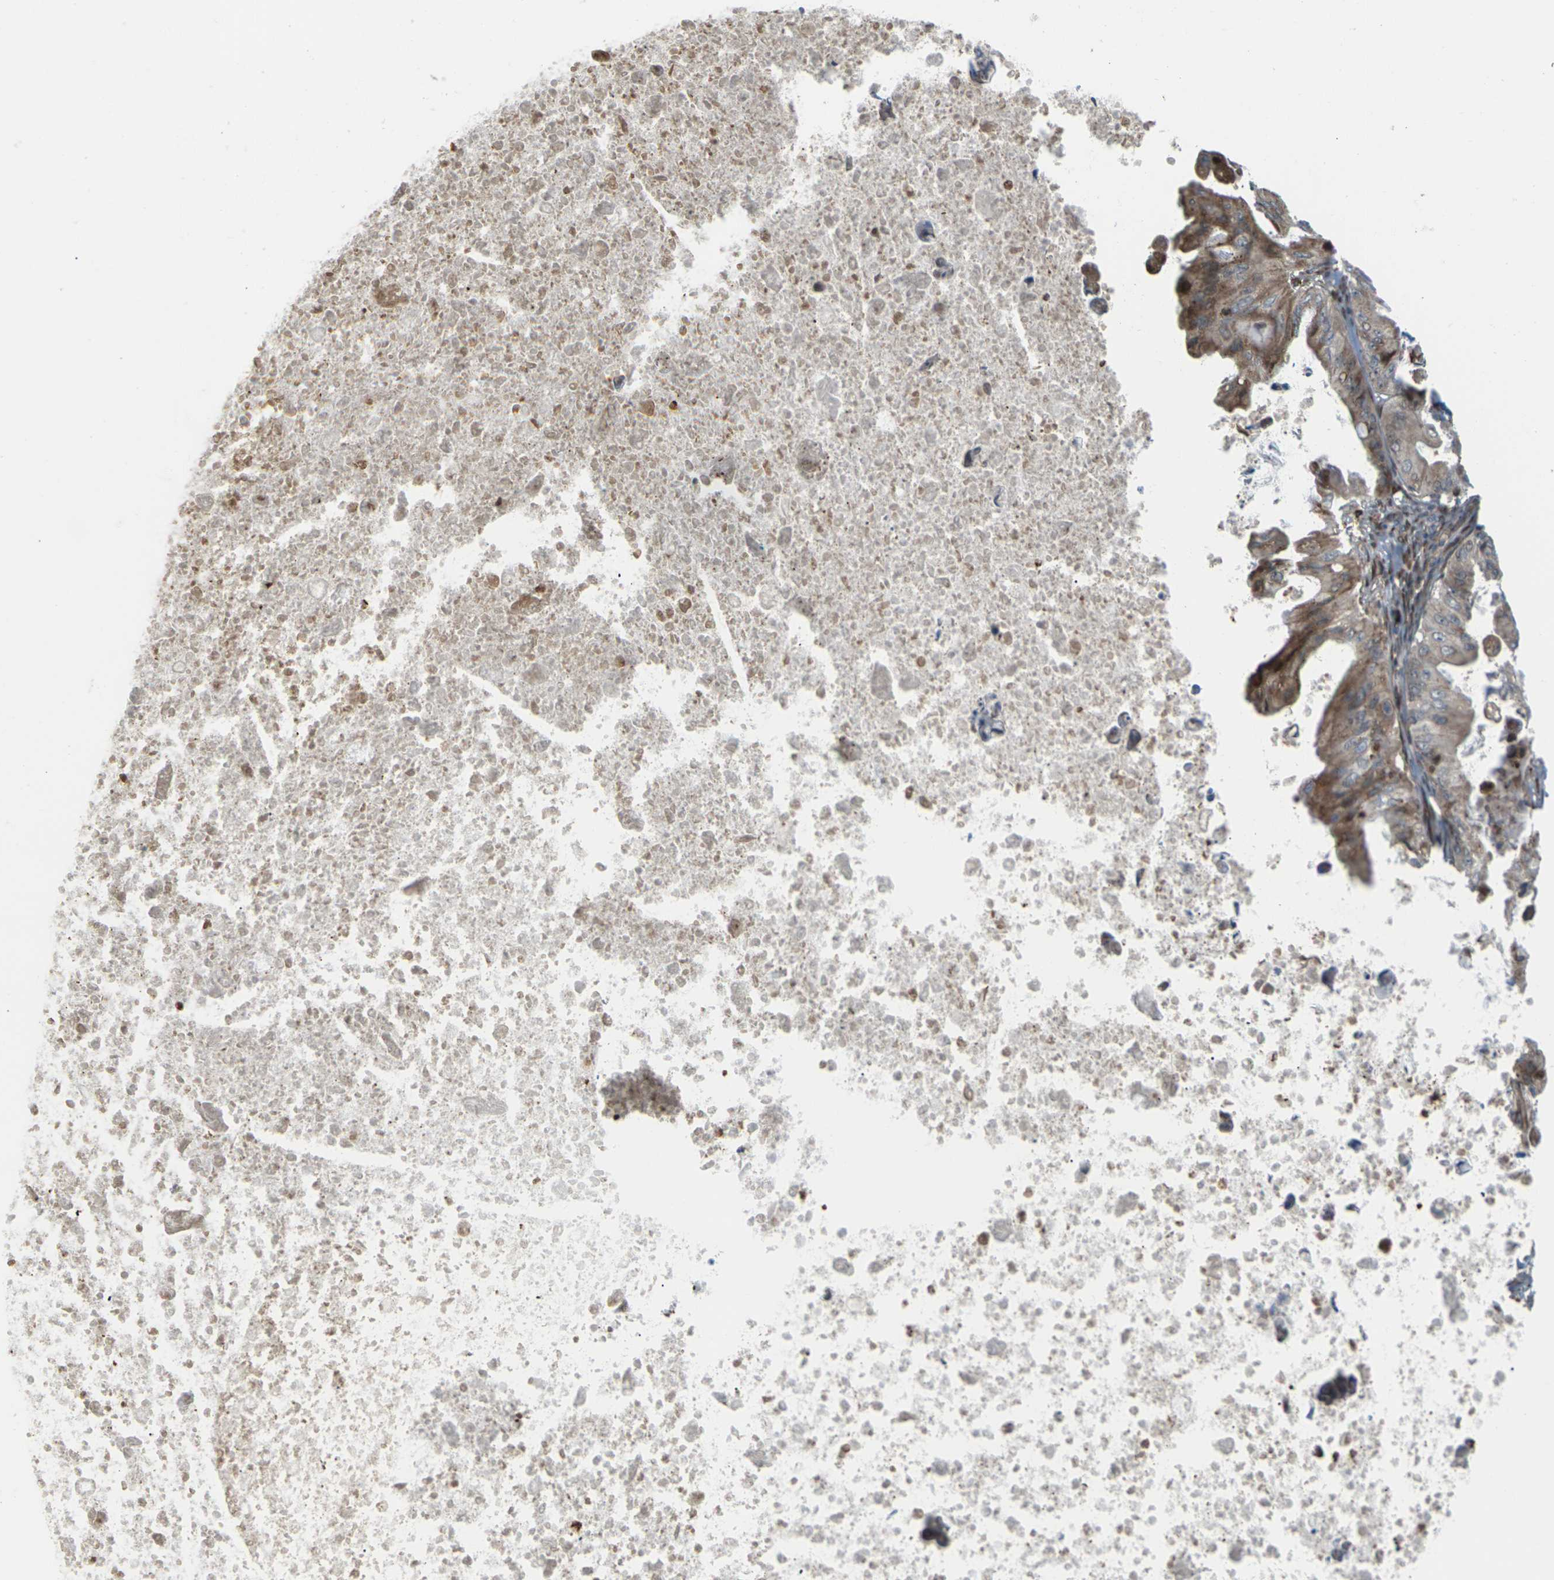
{"staining": {"intensity": "moderate", "quantity": ">75%", "location": "cytoplasmic/membranous"}, "tissue": "ovarian cancer", "cell_type": "Tumor cells", "image_type": "cancer", "snomed": [{"axis": "morphology", "description": "Cystadenocarcinoma, mucinous, NOS"}, {"axis": "topography", "description": "Ovary"}], "caption": "Immunohistochemistry (IHC) photomicrograph of human ovarian mucinous cystadenocarcinoma stained for a protein (brown), which reveals medium levels of moderate cytoplasmic/membranous positivity in about >75% of tumor cells.", "gene": "ROBO1", "patient": {"sex": "female", "age": 37}}